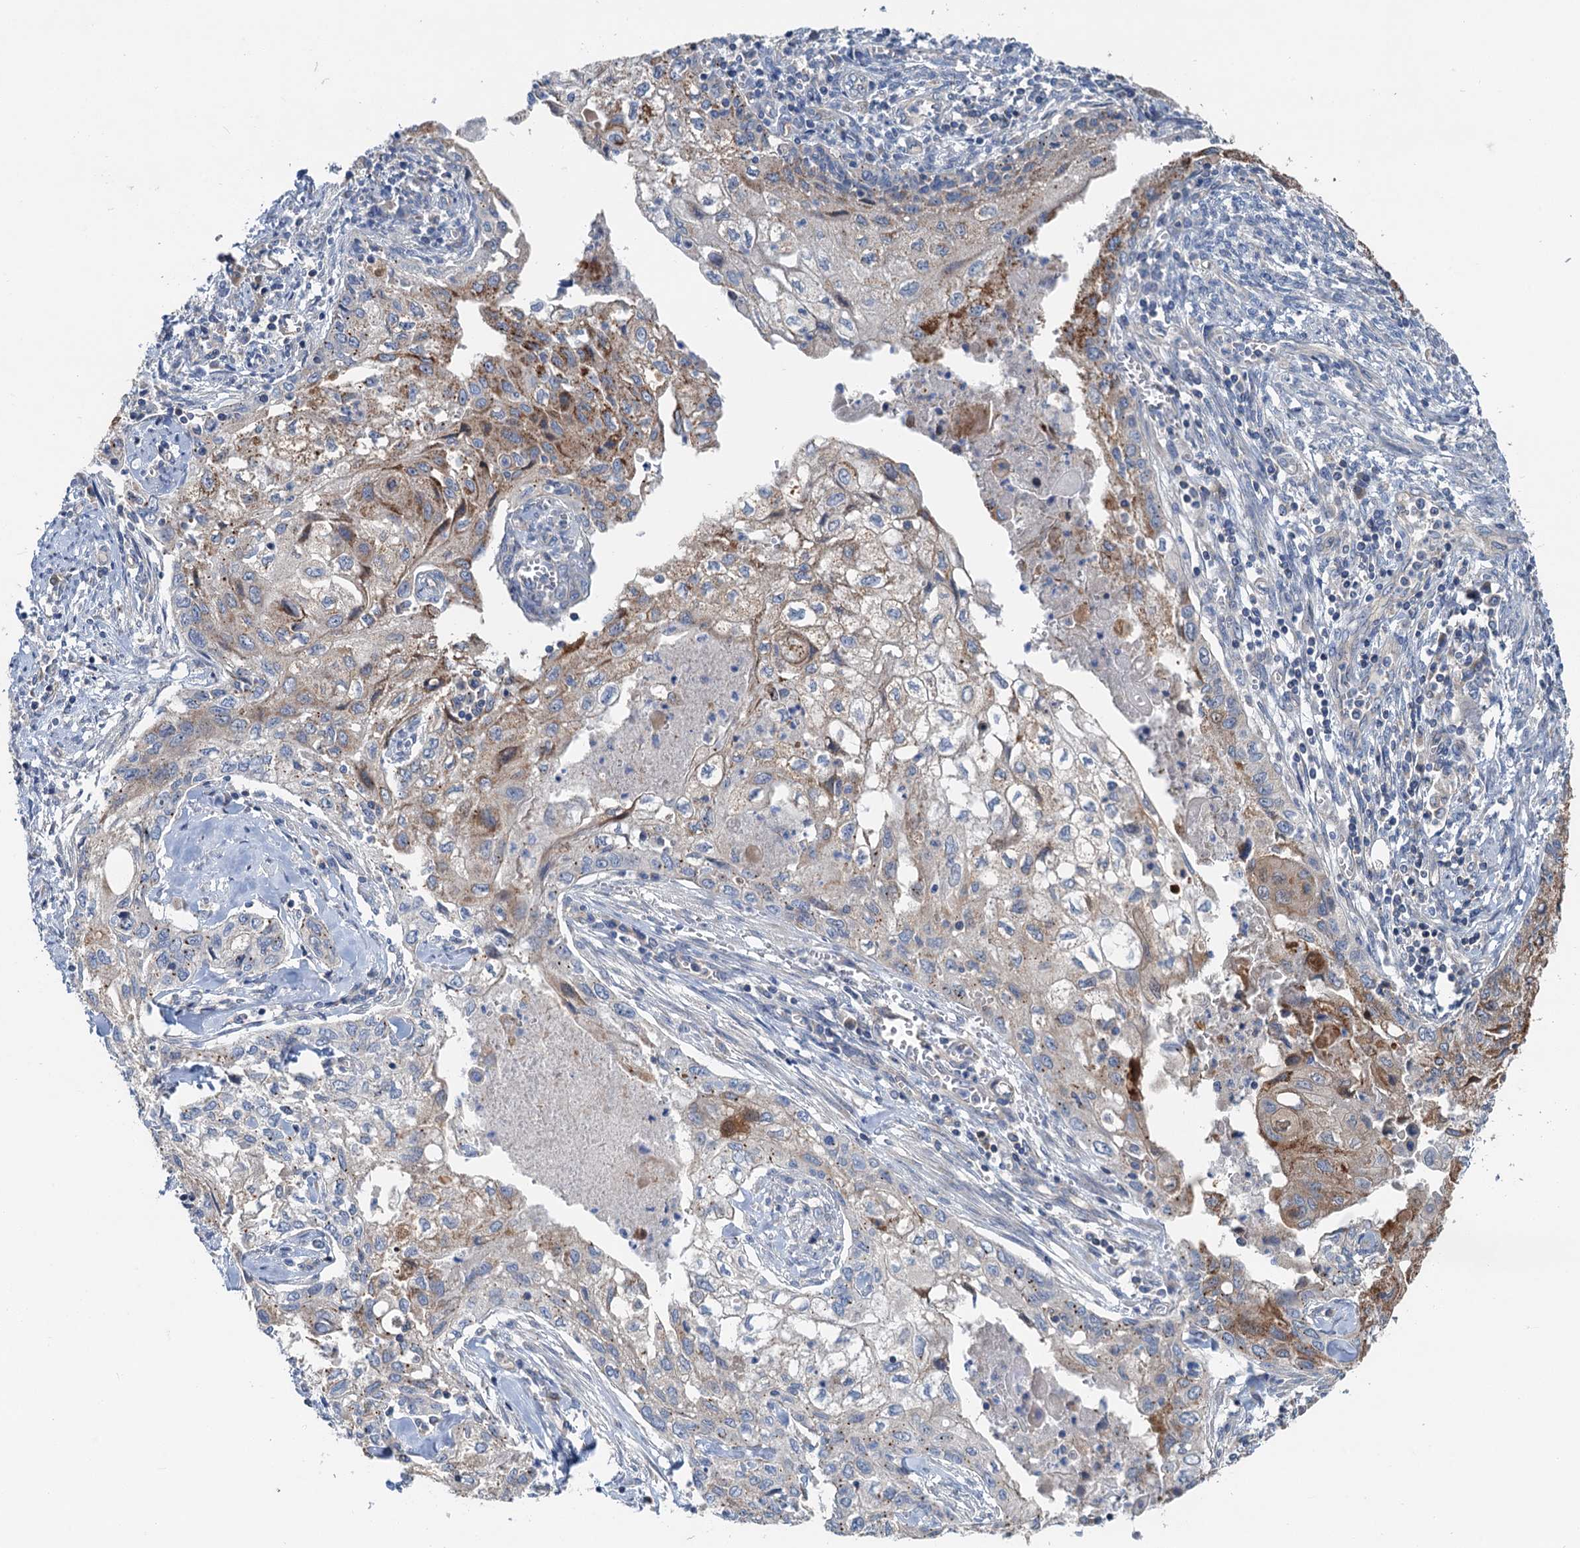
{"staining": {"intensity": "moderate", "quantity": "25%-75%", "location": "cytoplasmic/membranous"}, "tissue": "cervical cancer", "cell_type": "Tumor cells", "image_type": "cancer", "snomed": [{"axis": "morphology", "description": "Squamous cell carcinoma, NOS"}, {"axis": "topography", "description": "Cervix"}], "caption": "Cervical squamous cell carcinoma stained with a protein marker reveals moderate staining in tumor cells.", "gene": "ANKRD26", "patient": {"sex": "female", "age": 67}}